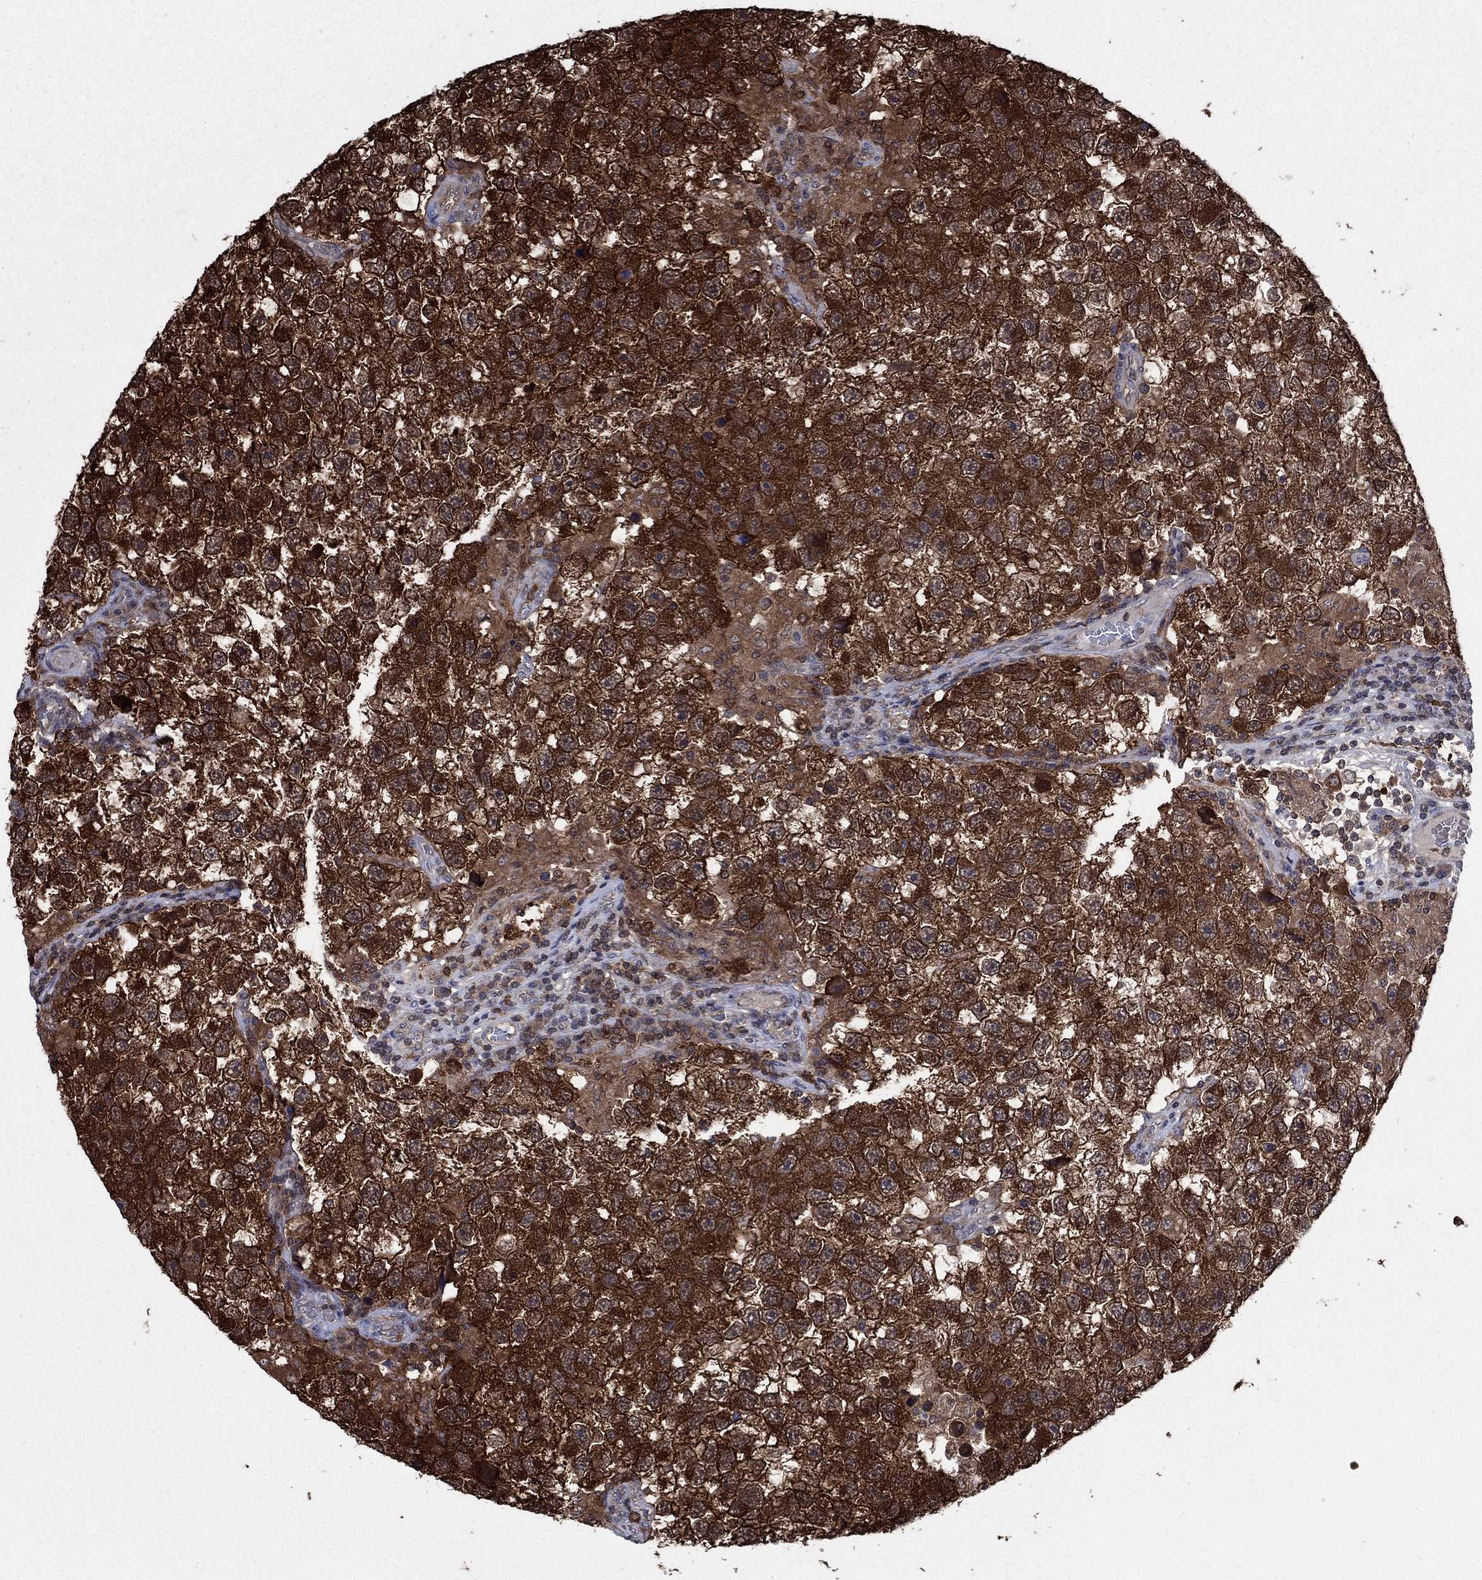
{"staining": {"intensity": "strong", "quantity": ">75%", "location": "cytoplasmic/membranous"}, "tissue": "testis cancer", "cell_type": "Tumor cells", "image_type": "cancer", "snomed": [{"axis": "morphology", "description": "Seminoma, NOS"}, {"axis": "topography", "description": "Testis"}], "caption": "Immunohistochemistry (DAB (3,3'-diaminobenzidine)) staining of human seminoma (testis) demonstrates strong cytoplasmic/membranous protein staining in about >75% of tumor cells.", "gene": "CACYBP", "patient": {"sex": "male", "age": 26}}